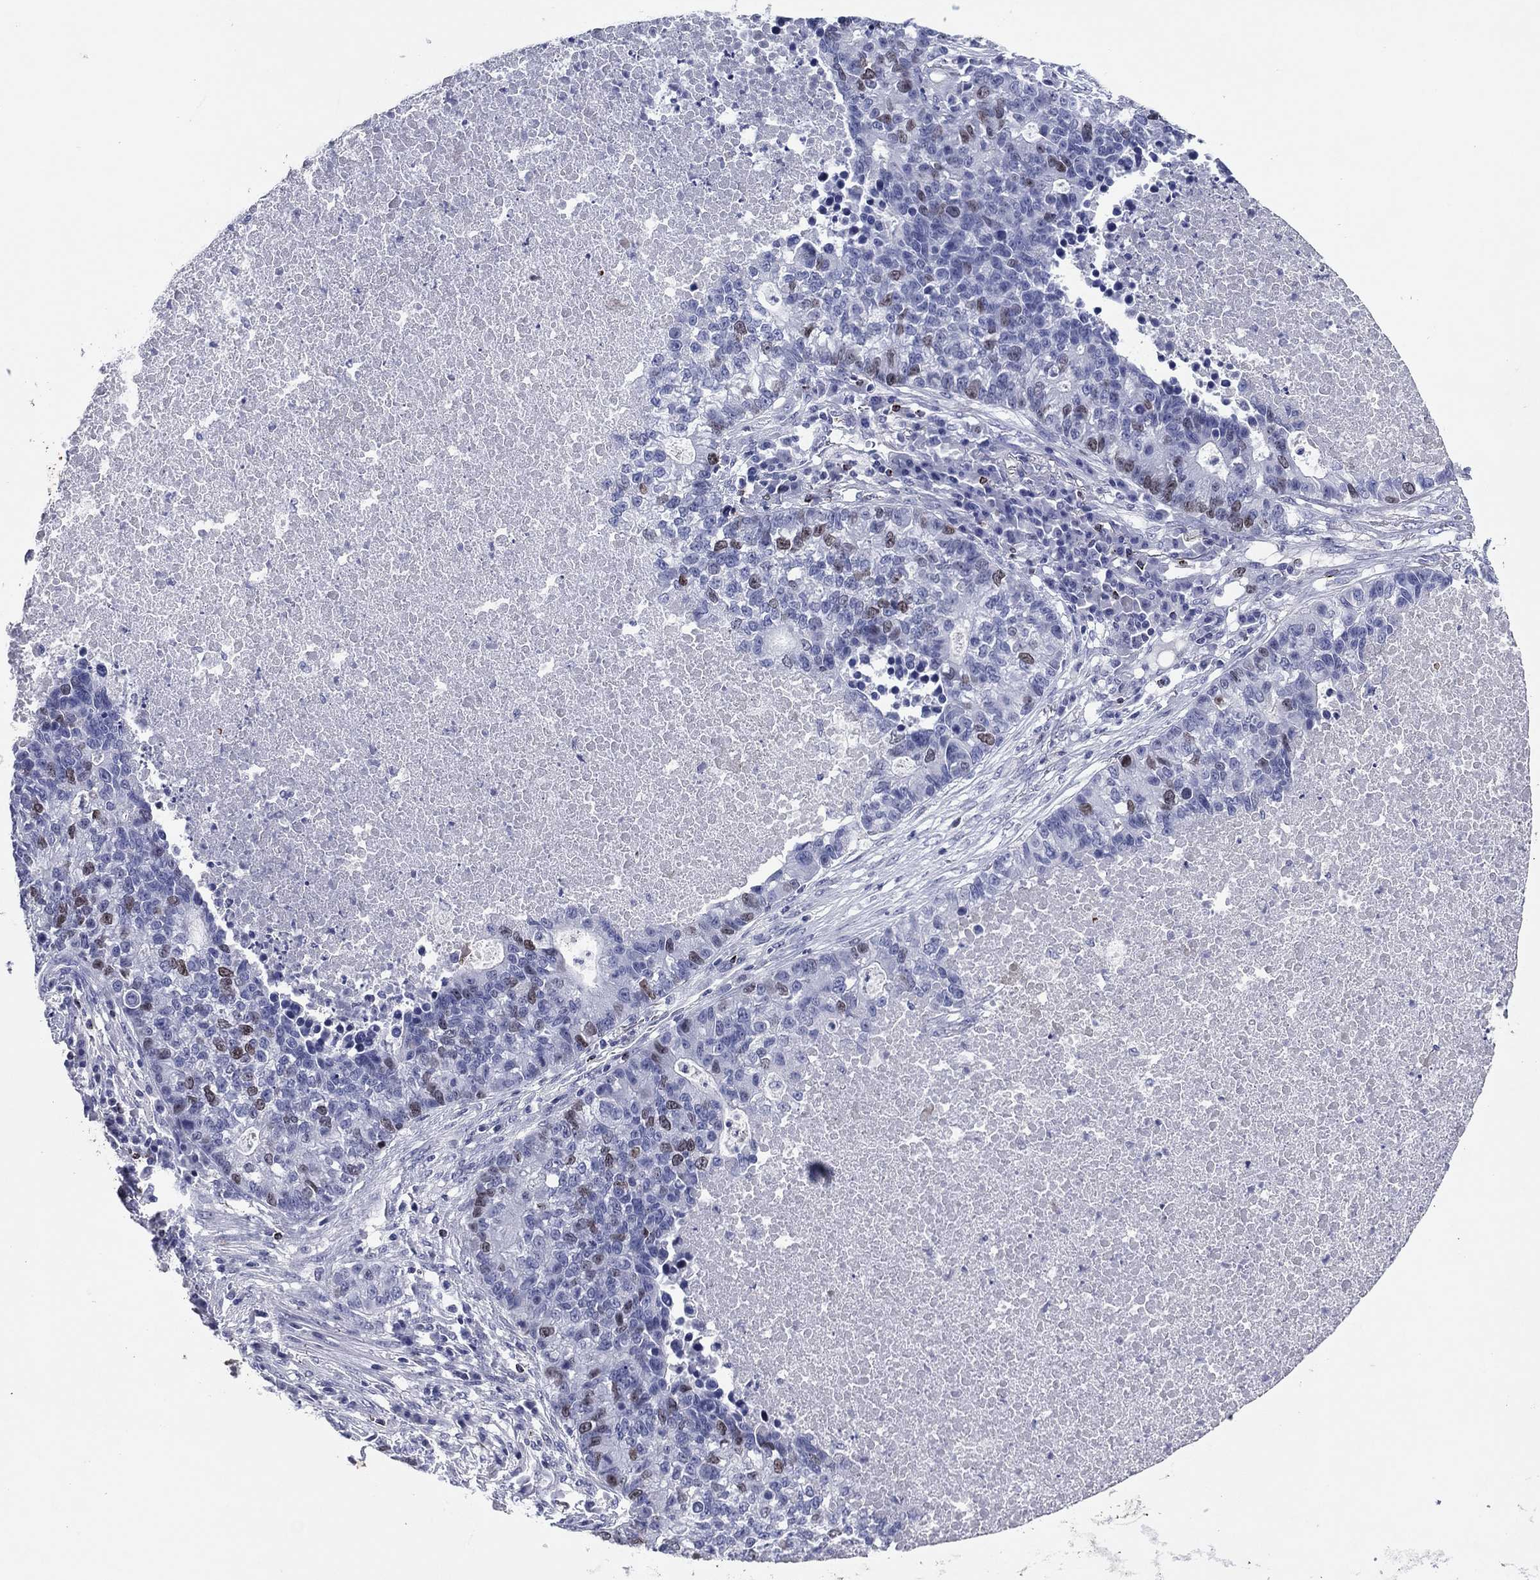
{"staining": {"intensity": "moderate", "quantity": "<25%", "location": "nuclear"}, "tissue": "lung cancer", "cell_type": "Tumor cells", "image_type": "cancer", "snomed": [{"axis": "morphology", "description": "Adenocarcinoma, NOS"}, {"axis": "topography", "description": "Lung"}], "caption": "Human lung adenocarcinoma stained with a brown dye shows moderate nuclear positive expression in approximately <25% of tumor cells.", "gene": "GZMK", "patient": {"sex": "male", "age": 57}}